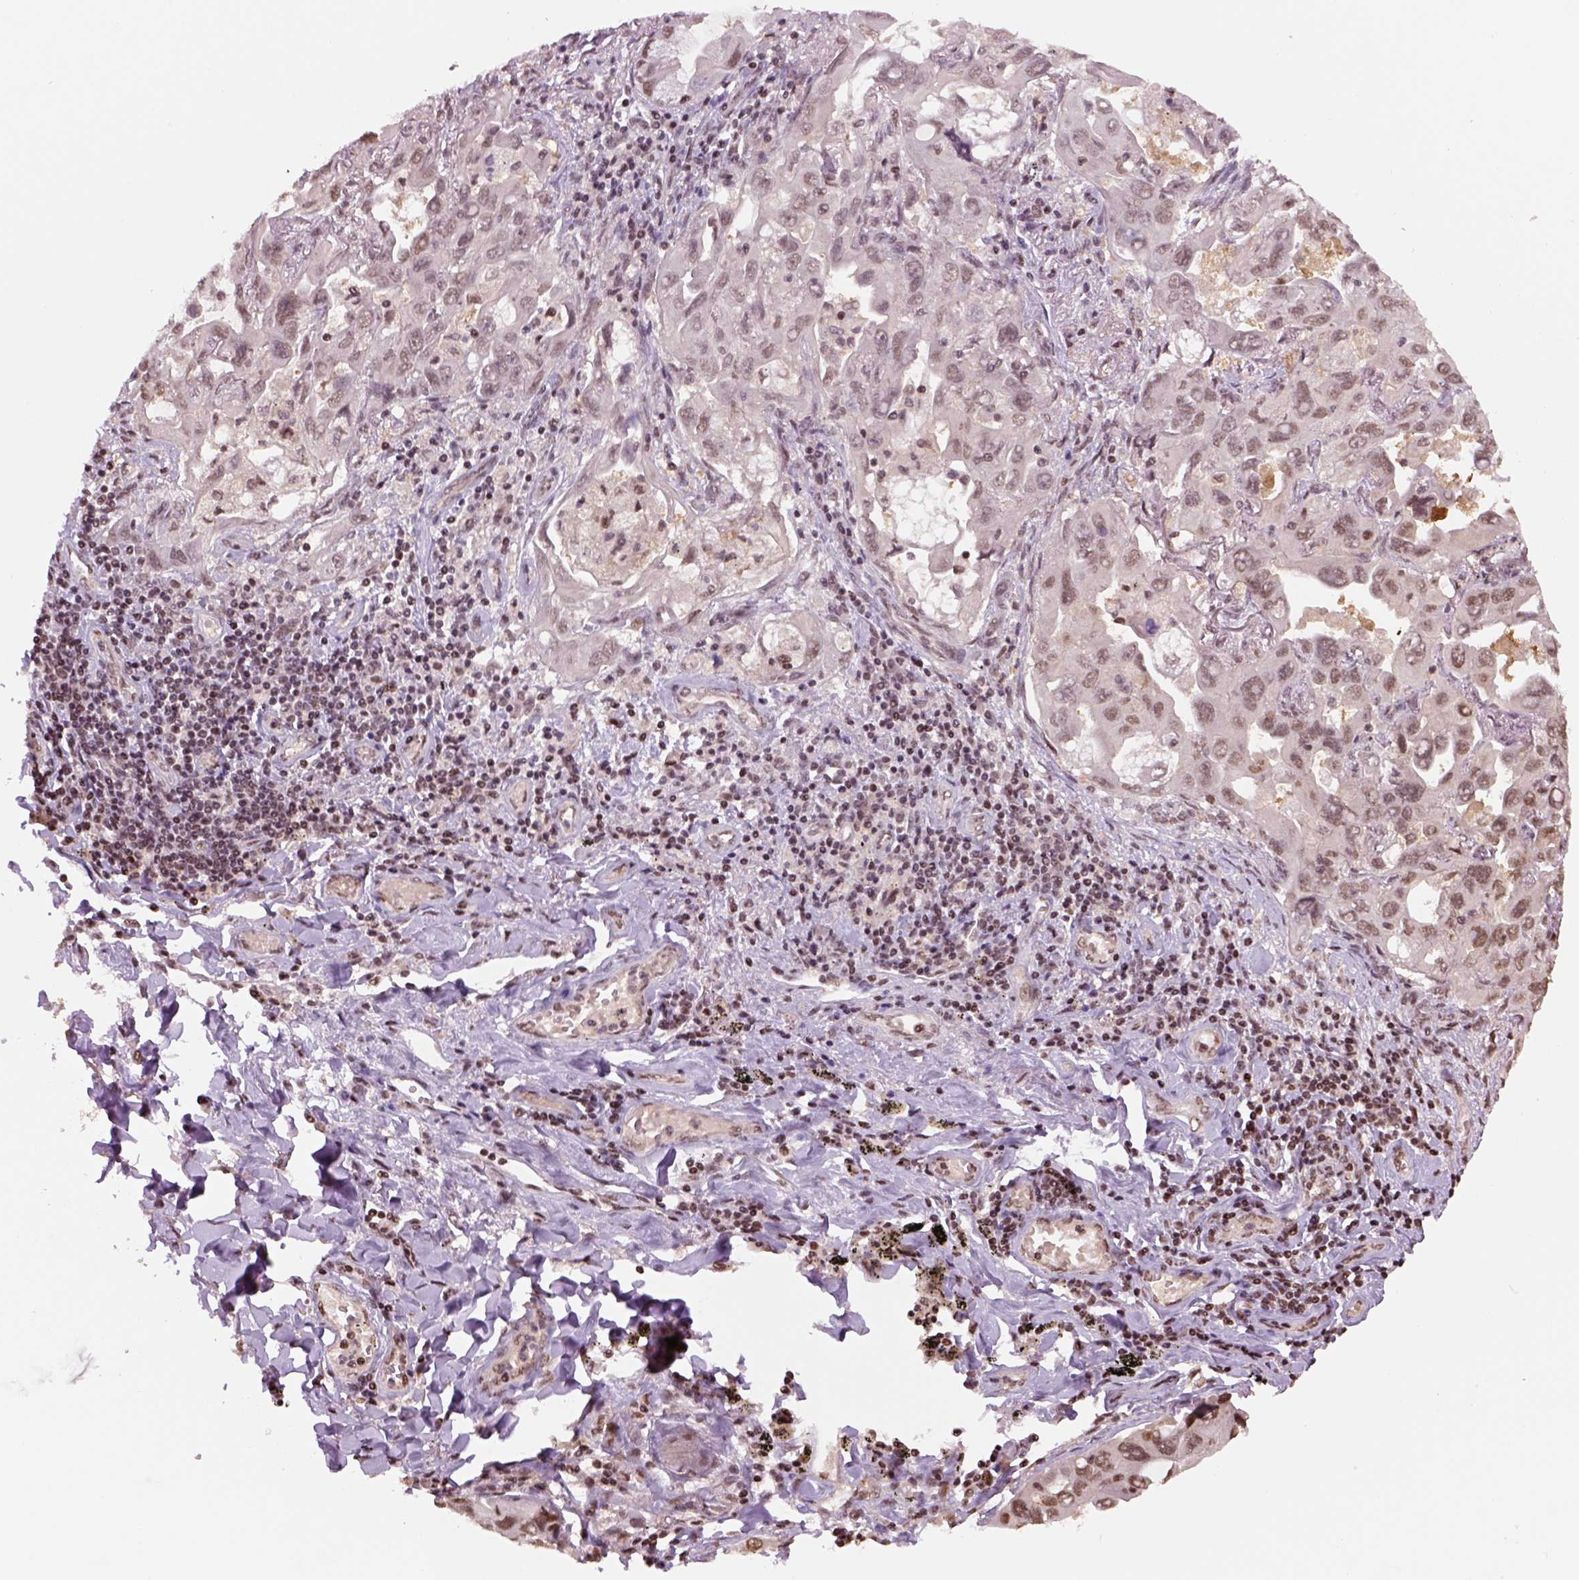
{"staining": {"intensity": "weak", "quantity": "25%-75%", "location": "nuclear"}, "tissue": "lung cancer", "cell_type": "Tumor cells", "image_type": "cancer", "snomed": [{"axis": "morphology", "description": "Adenocarcinoma, NOS"}, {"axis": "topography", "description": "Lung"}], "caption": "There is low levels of weak nuclear positivity in tumor cells of lung adenocarcinoma, as demonstrated by immunohistochemical staining (brown color).", "gene": "GOT1", "patient": {"sex": "male", "age": 64}}